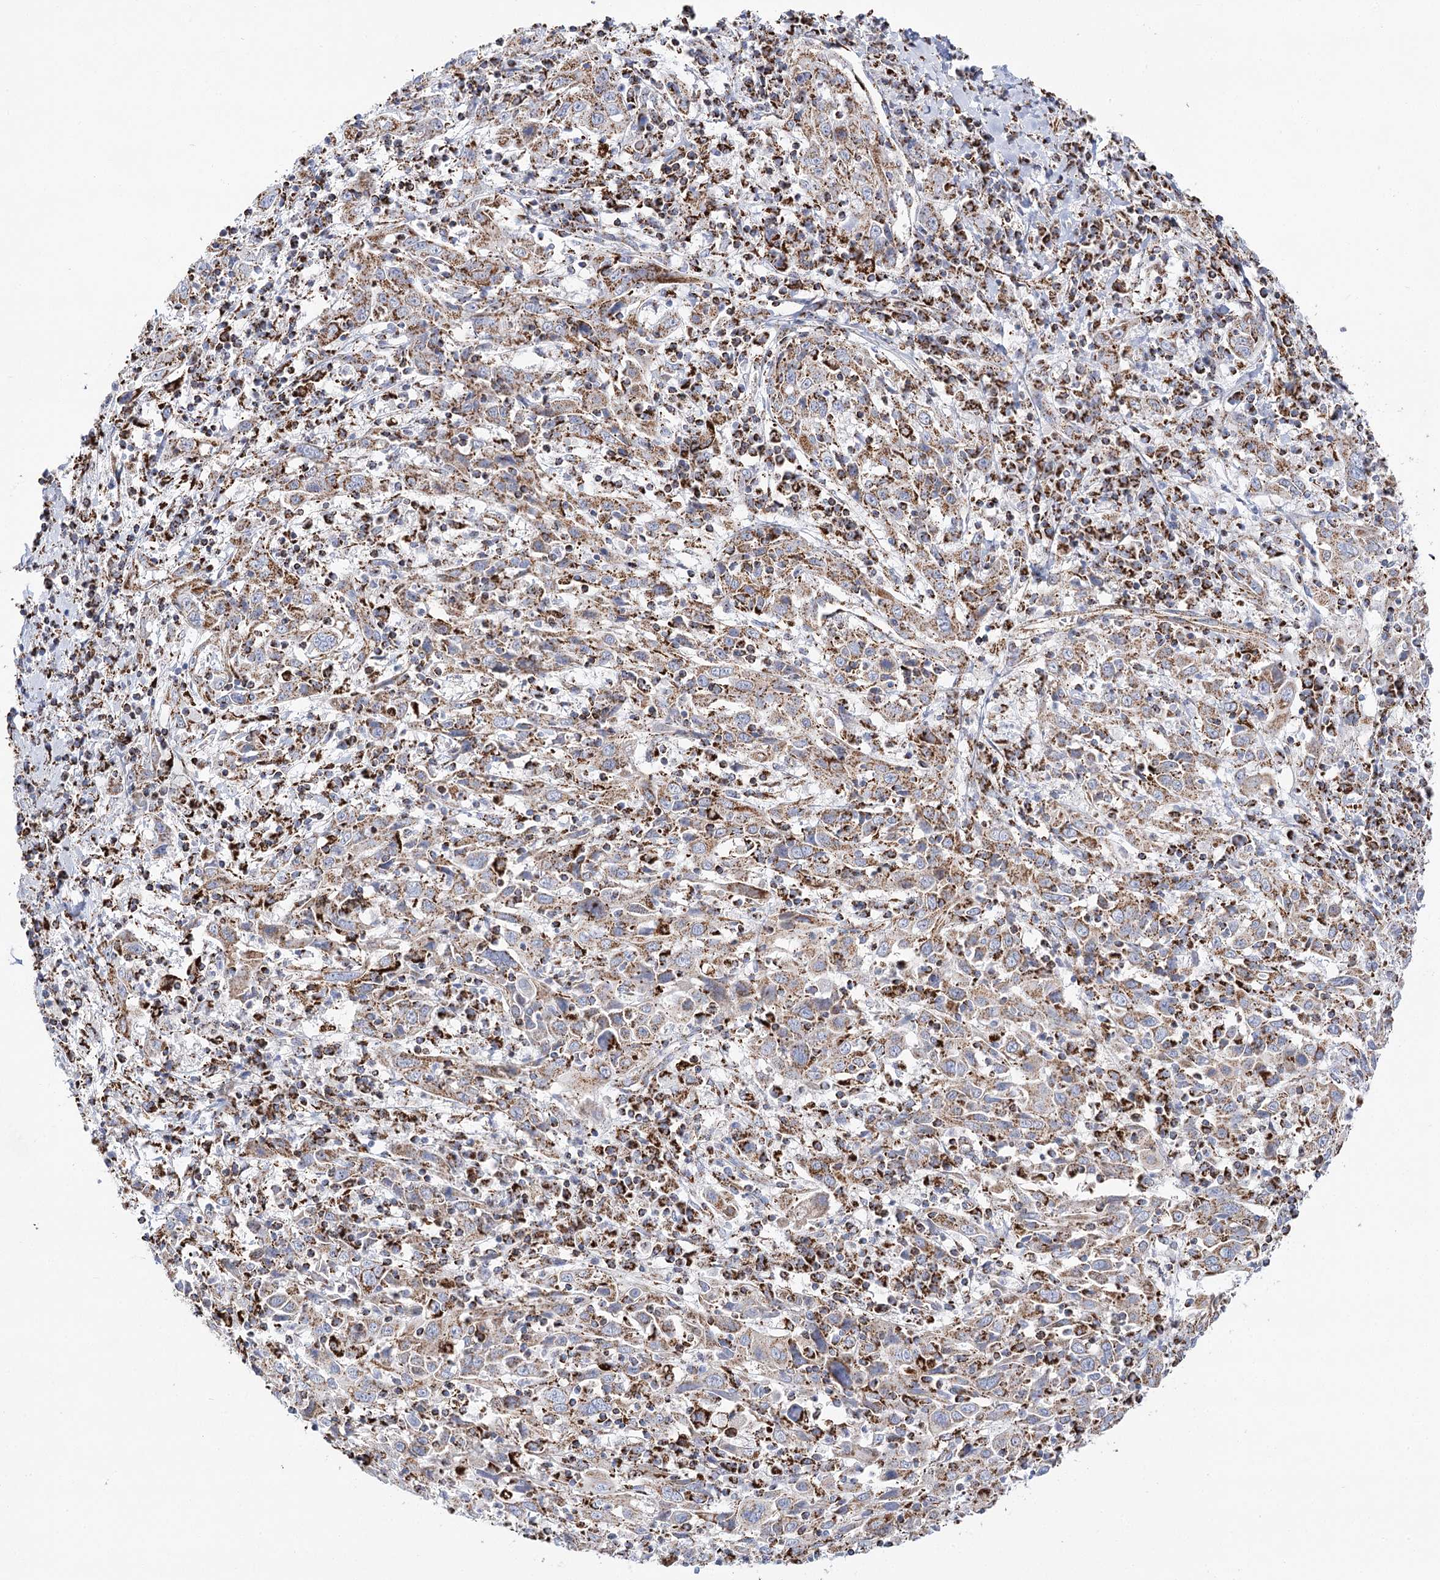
{"staining": {"intensity": "moderate", "quantity": ">75%", "location": "cytoplasmic/membranous"}, "tissue": "cervical cancer", "cell_type": "Tumor cells", "image_type": "cancer", "snomed": [{"axis": "morphology", "description": "Squamous cell carcinoma, NOS"}, {"axis": "topography", "description": "Cervix"}], "caption": "Immunohistochemical staining of human cervical cancer (squamous cell carcinoma) demonstrates medium levels of moderate cytoplasmic/membranous protein positivity in approximately >75% of tumor cells.", "gene": "NADK2", "patient": {"sex": "female", "age": 46}}